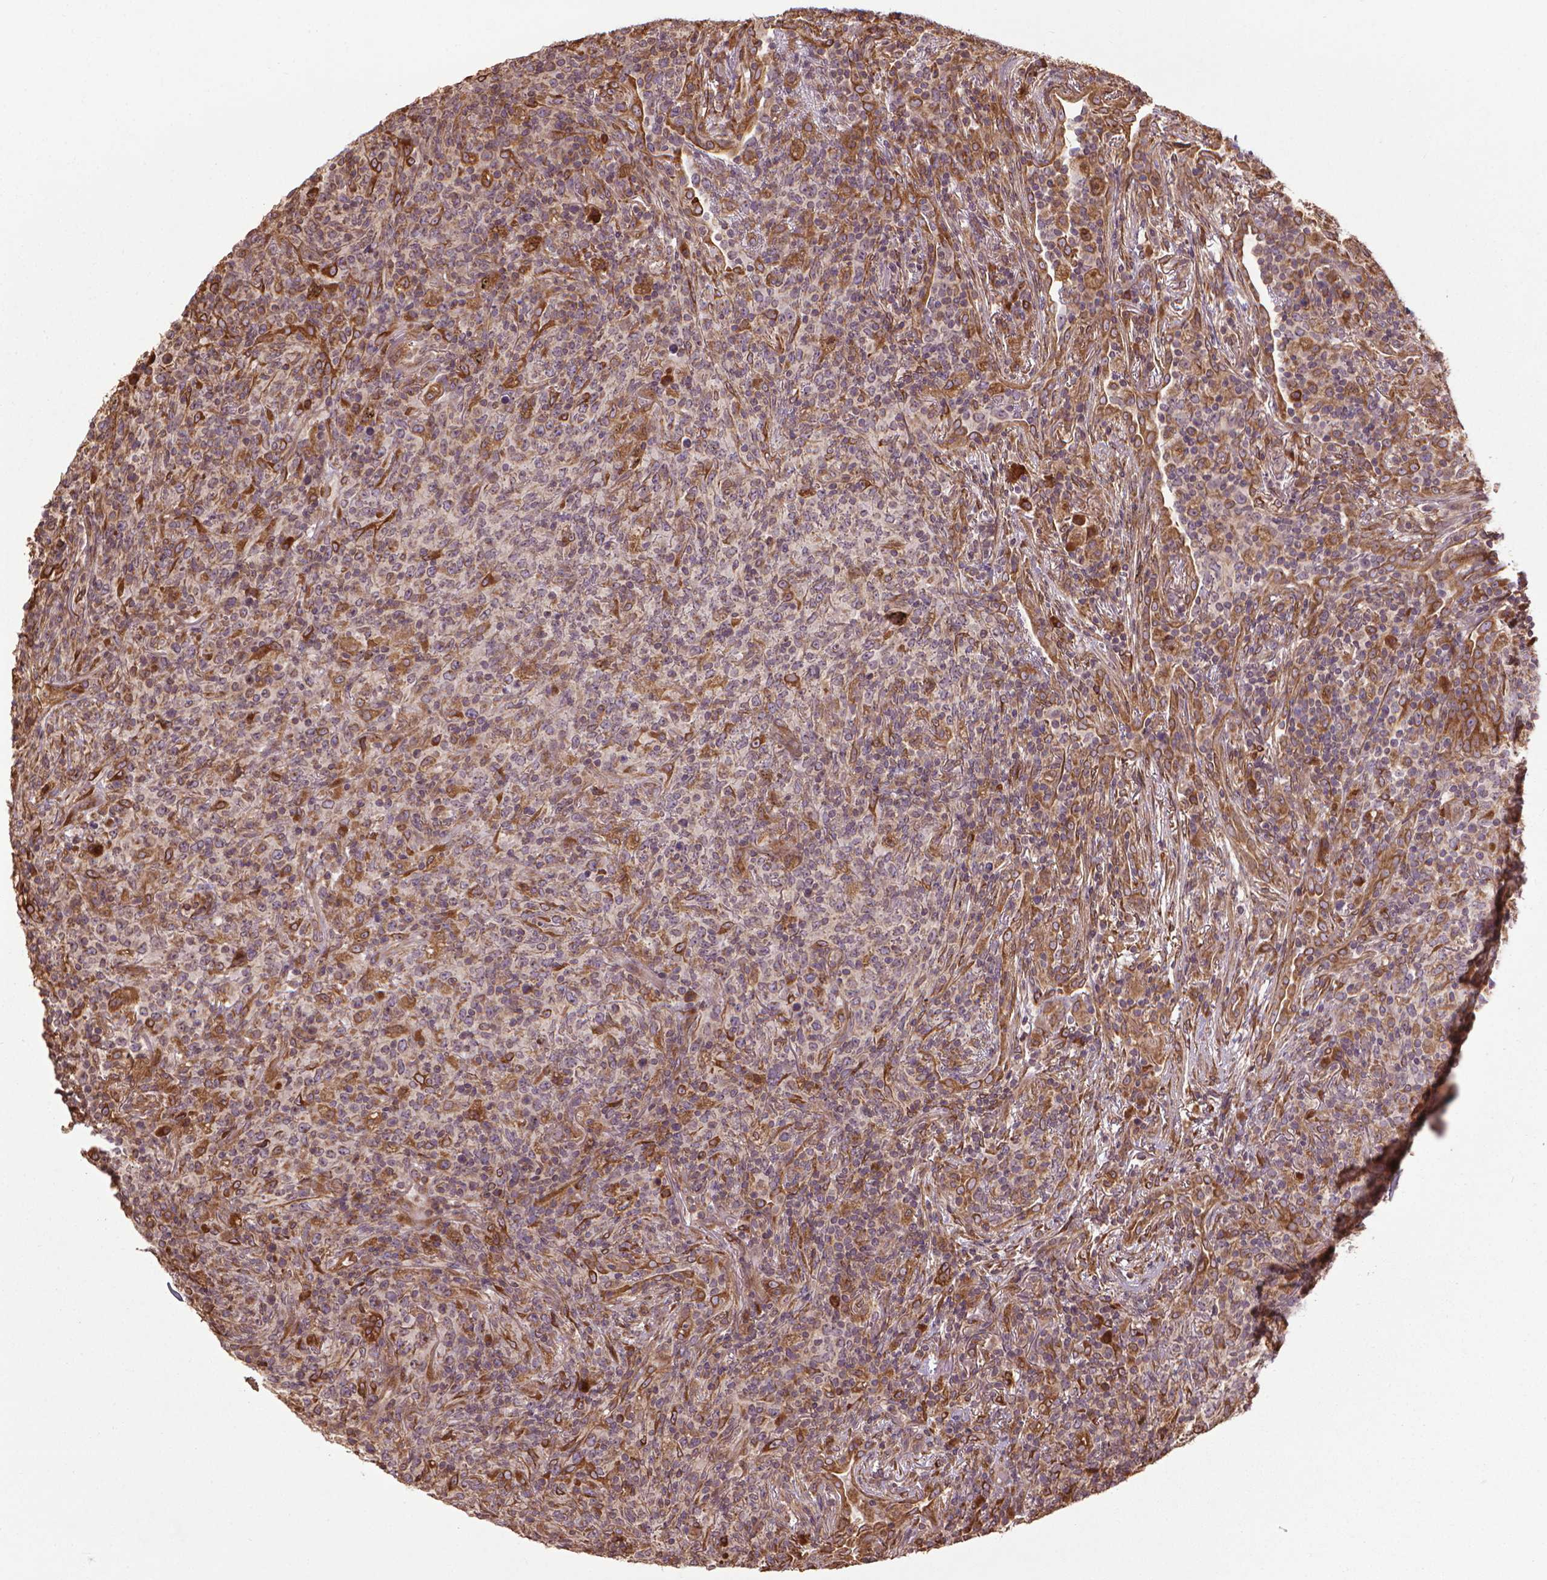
{"staining": {"intensity": "moderate", "quantity": "25%-75%", "location": "cytoplasmic/membranous"}, "tissue": "lymphoma", "cell_type": "Tumor cells", "image_type": "cancer", "snomed": [{"axis": "morphology", "description": "Malignant lymphoma, non-Hodgkin's type, High grade"}, {"axis": "topography", "description": "Lung"}], "caption": "A histopathology image of high-grade malignant lymphoma, non-Hodgkin's type stained for a protein reveals moderate cytoplasmic/membranous brown staining in tumor cells.", "gene": "GAS1", "patient": {"sex": "male", "age": 79}}